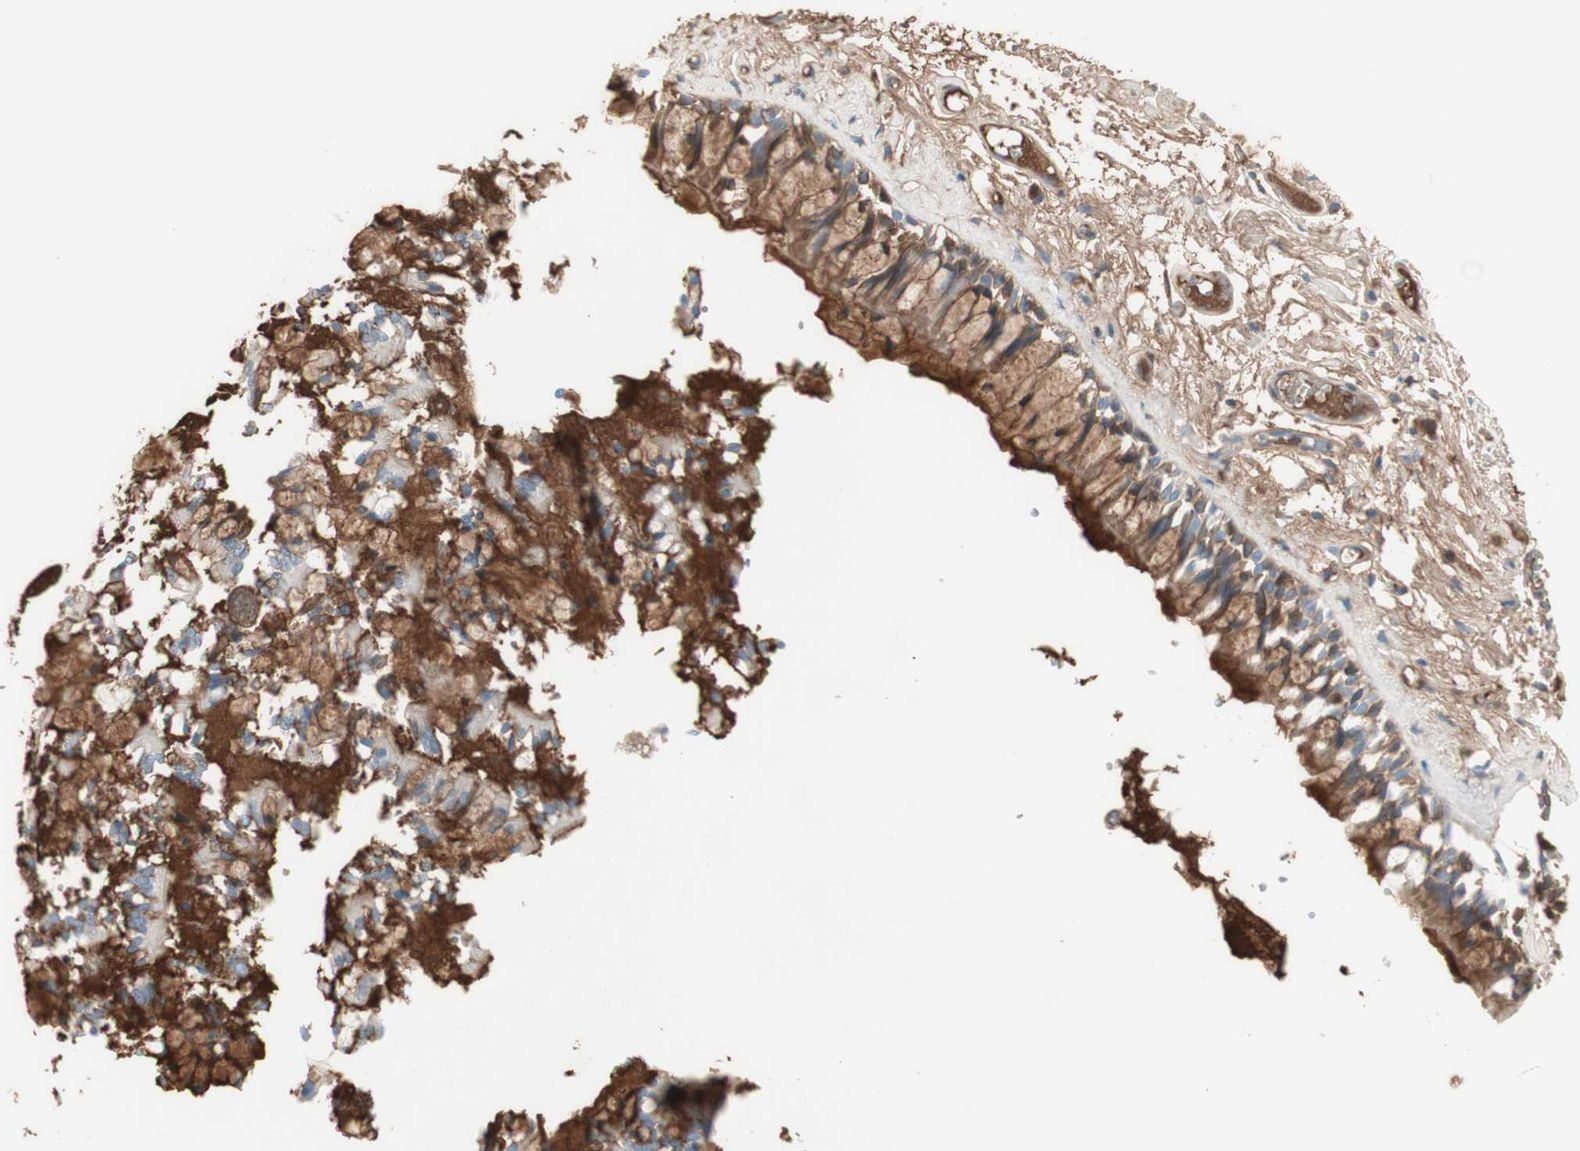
{"staining": {"intensity": "moderate", "quantity": "25%-75%", "location": "cytoplasmic/membranous"}, "tissue": "bronchus", "cell_type": "Respiratory epithelial cells", "image_type": "normal", "snomed": [{"axis": "morphology", "description": "Normal tissue, NOS"}, {"axis": "morphology", "description": "Inflammation, NOS"}, {"axis": "topography", "description": "Cartilage tissue"}, {"axis": "topography", "description": "Lung"}], "caption": "Moderate cytoplasmic/membranous staining is identified in approximately 25%-75% of respiratory epithelial cells in benign bronchus. Nuclei are stained in blue.", "gene": "KNG1", "patient": {"sex": "male", "age": 71}}